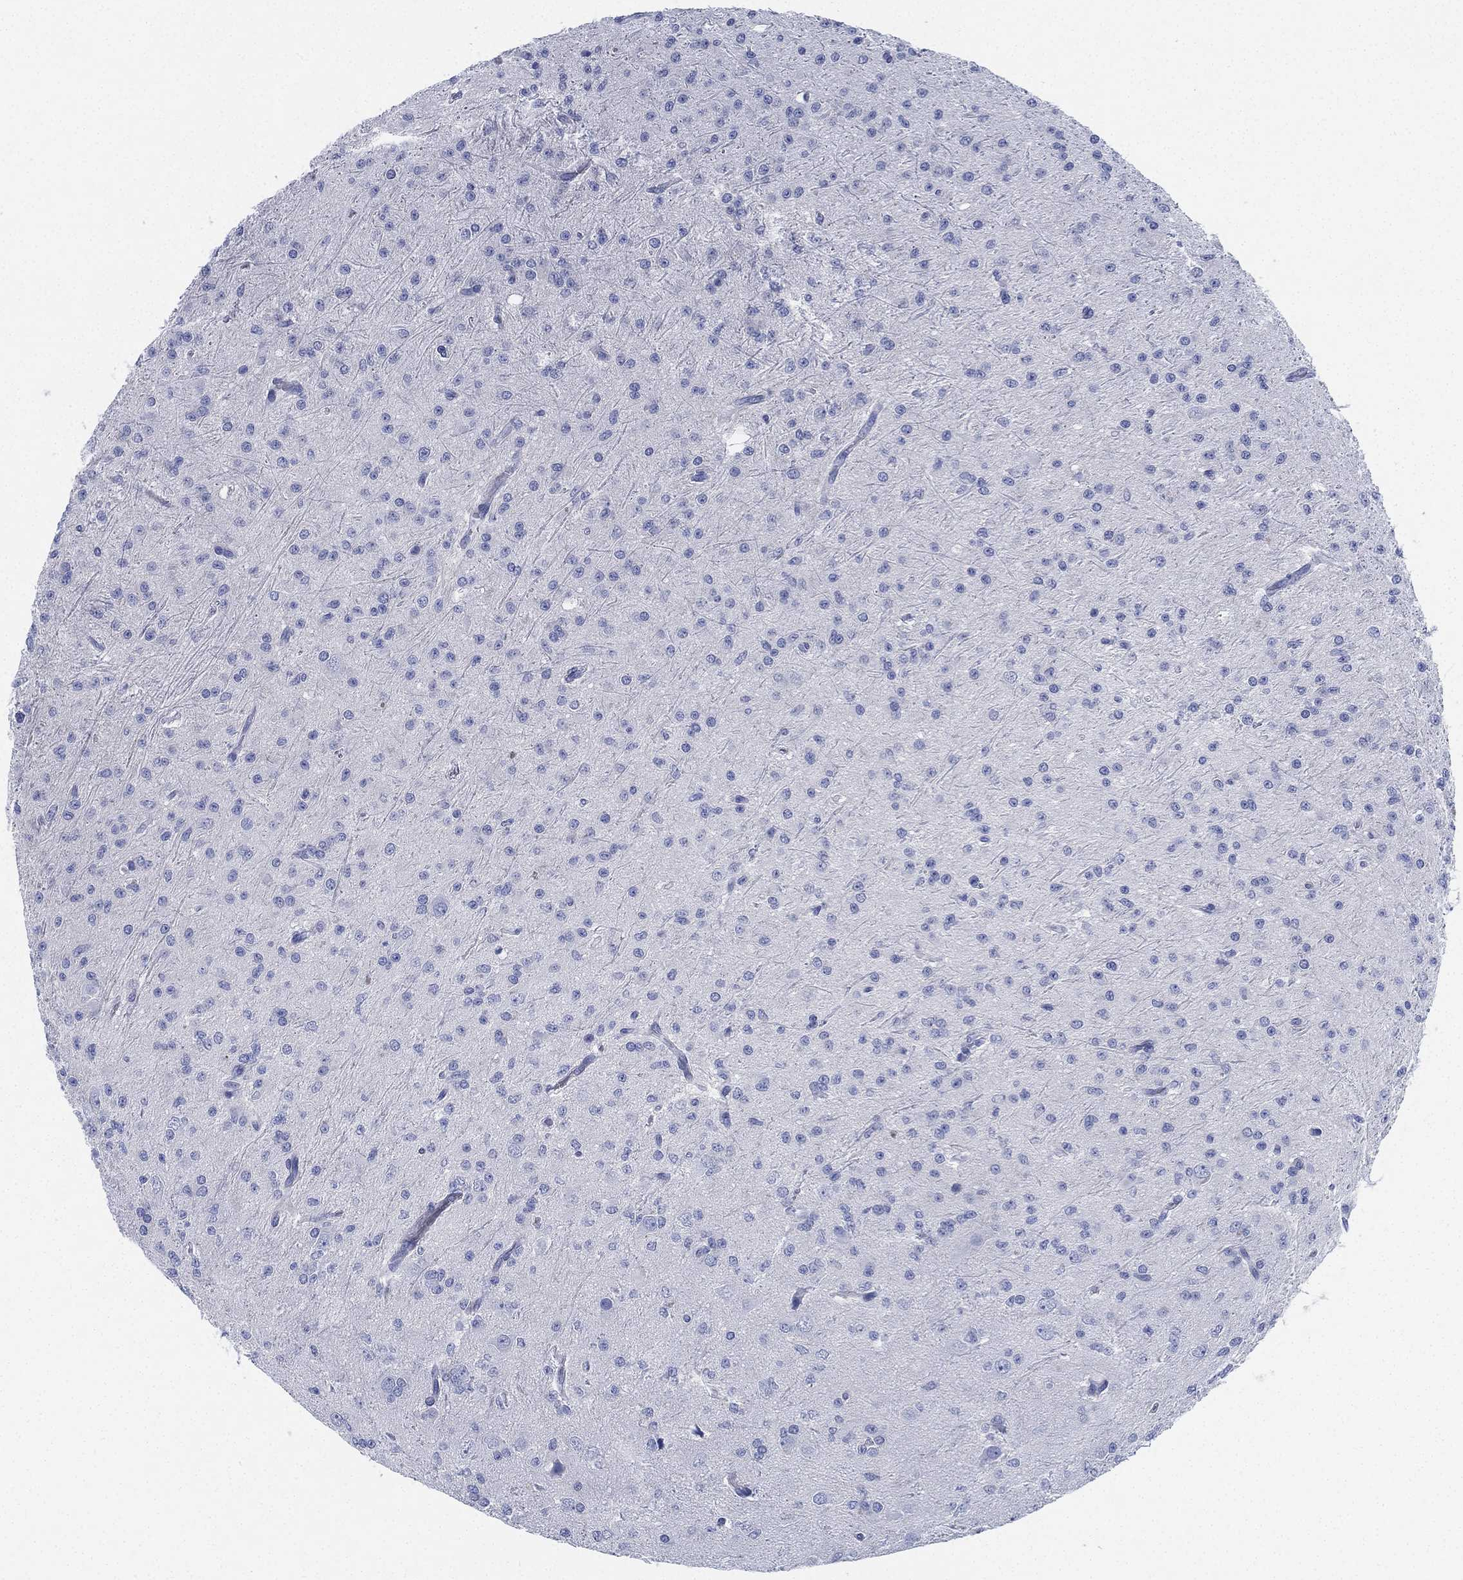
{"staining": {"intensity": "negative", "quantity": "none", "location": "none"}, "tissue": "glioma", "cell_type": "Tumor cells", "image_type": "cancer", "snomed": [{"axis": "morphology", "description": "Glioma, malignant, Low grade"}, {"axis": "topography", "description": "Brain"}], "caption": "Glioma was stained to show a protein in brown. There is no significant staining in tumor cells.", "gene": "DEFB121", "patient": {"sex": "male", "age": 27}}